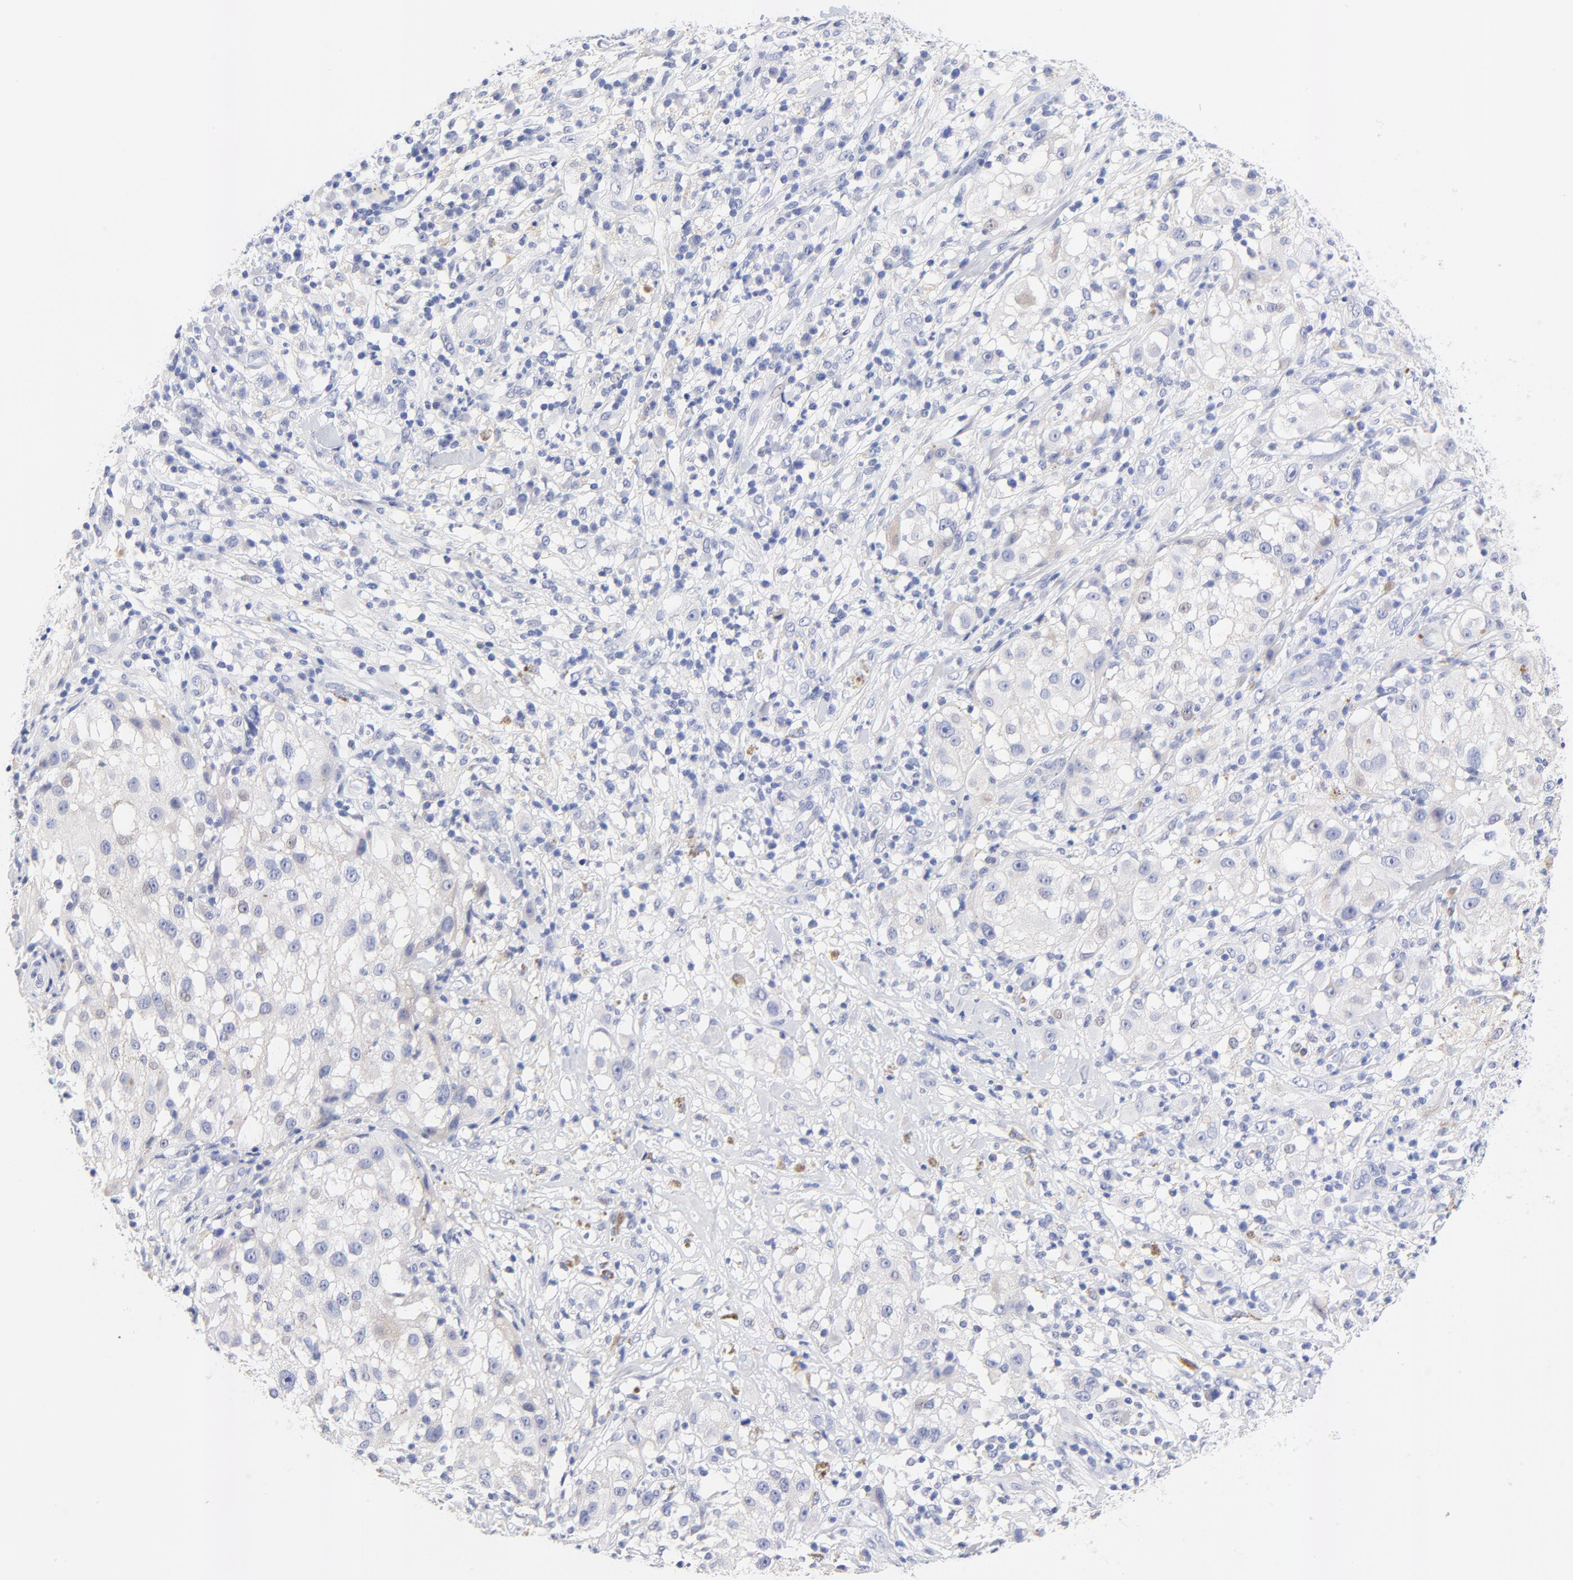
{"staining": {"intensity": "negative", "quantity": "none", "location": "none"}, "tissue": "melanoma", "cell_type": "Tumor cells", "image_type": "cancer", "snomed": [{"axis": "morphology", "description": "Necrosis, NOS"}, {"axis": "morphology", "description": "Malignant melanoma, NOS"}, {"axis": "topography", "description": "Skin"}], "caption": "An immunohistochemistry (IHC) image of melanoma is shown. There is no staining in tumor cells of melanoma.", "gene": "FAM117B", "patient": {"sex": "female", "age": 87}}